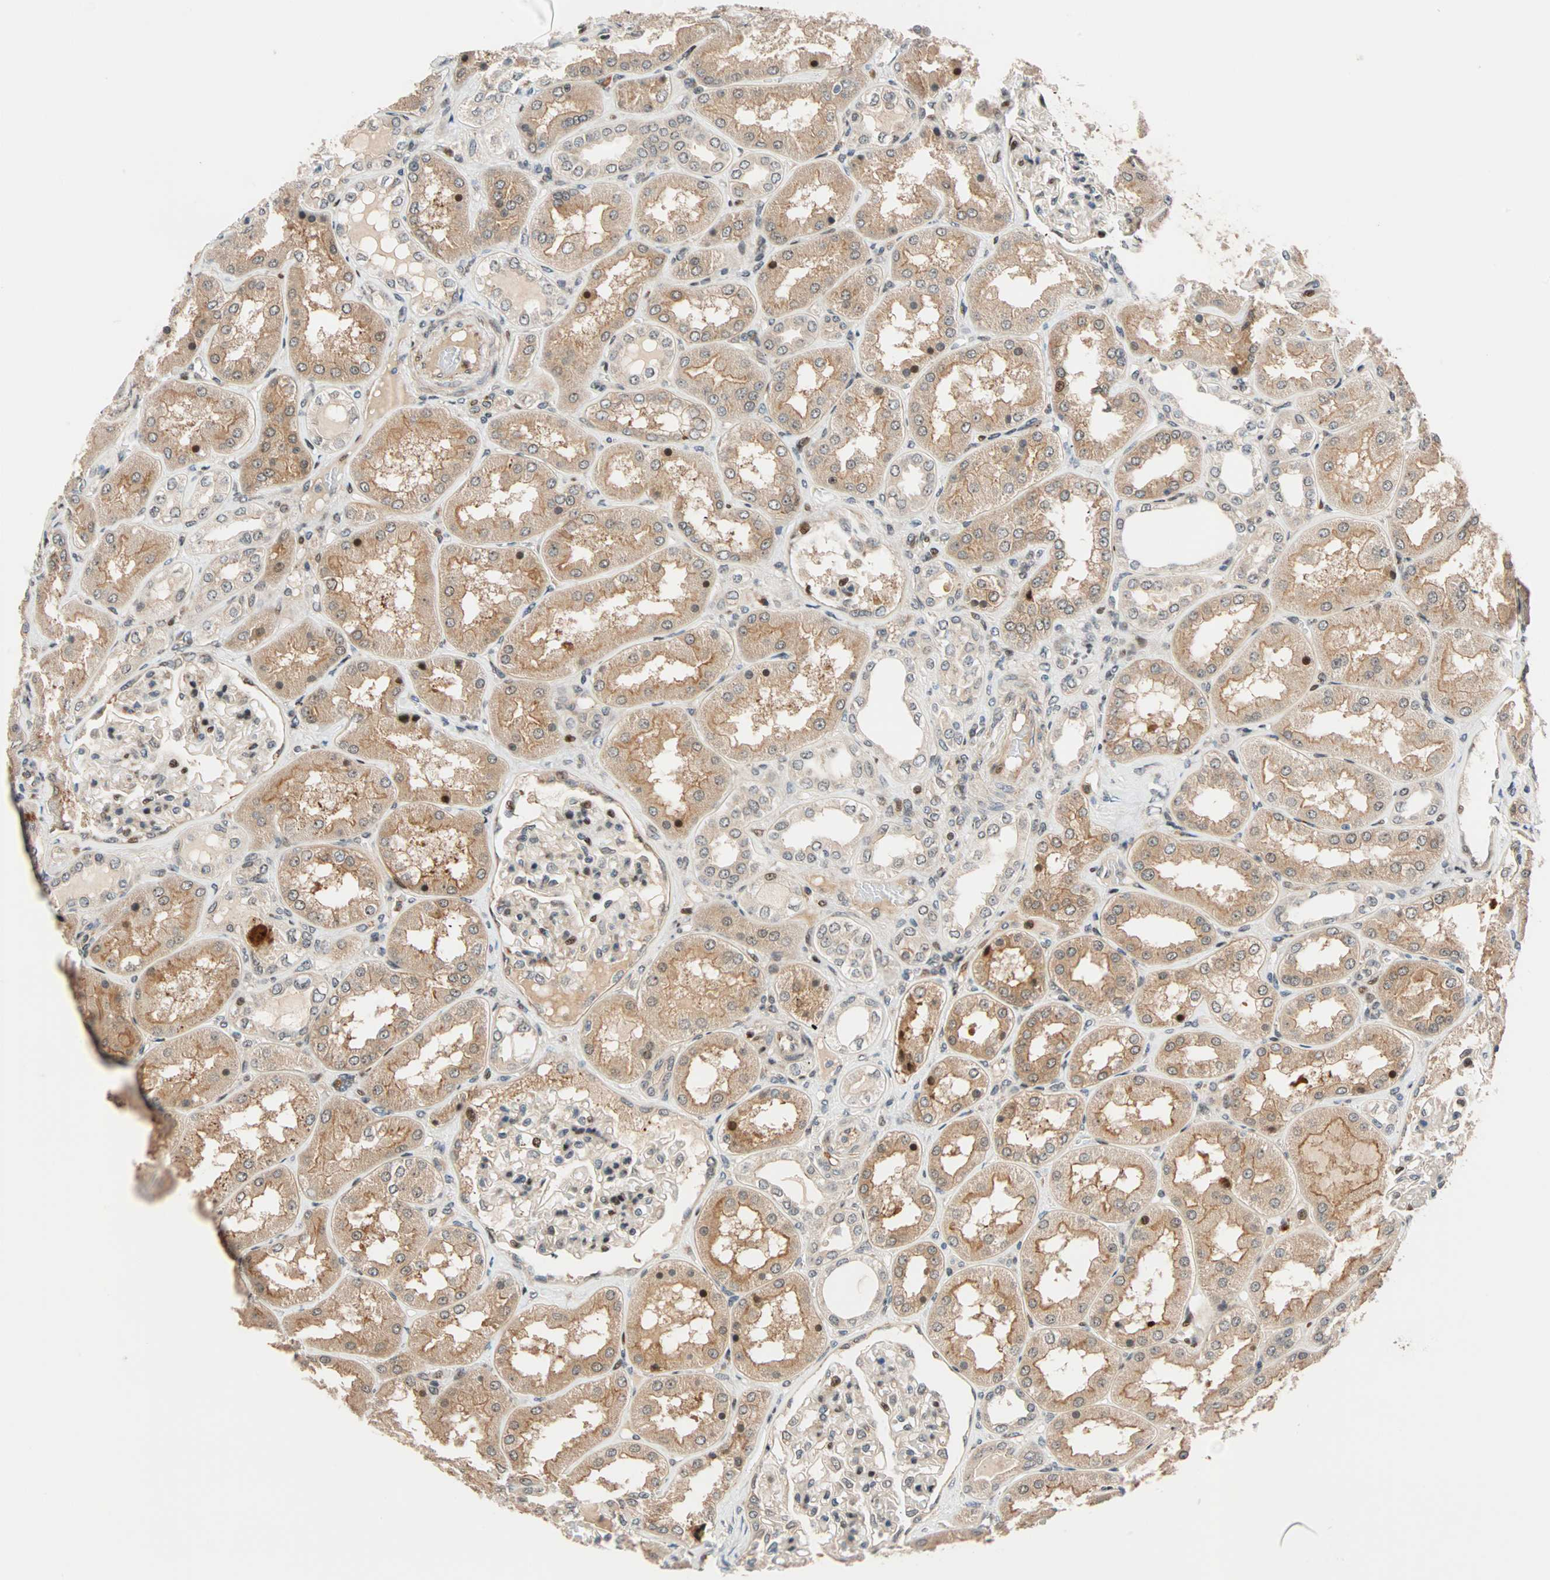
{"staining": {"intensity": "moderate", "quantity": "25%-75%", "location": "cytoplasmic/membranous,nuclear"}, "tissue": "kidney", "cell_type": "Cells in glomeruli", "image_type": "normal", "snomed": [{"axis": "morphology", "description": "Normal tissue, NOS"}, {"axis": "topography", "description": "Kidney"}], "caption": "IHC of unremarkable kidney demonstrates medium levels of moderate cytoplasmic/membranous,nuclear positivity in about 25%-75% of cells in glomeruli.", "gene": "HECW1", "patient": {"sex": "female", "age": 56}}